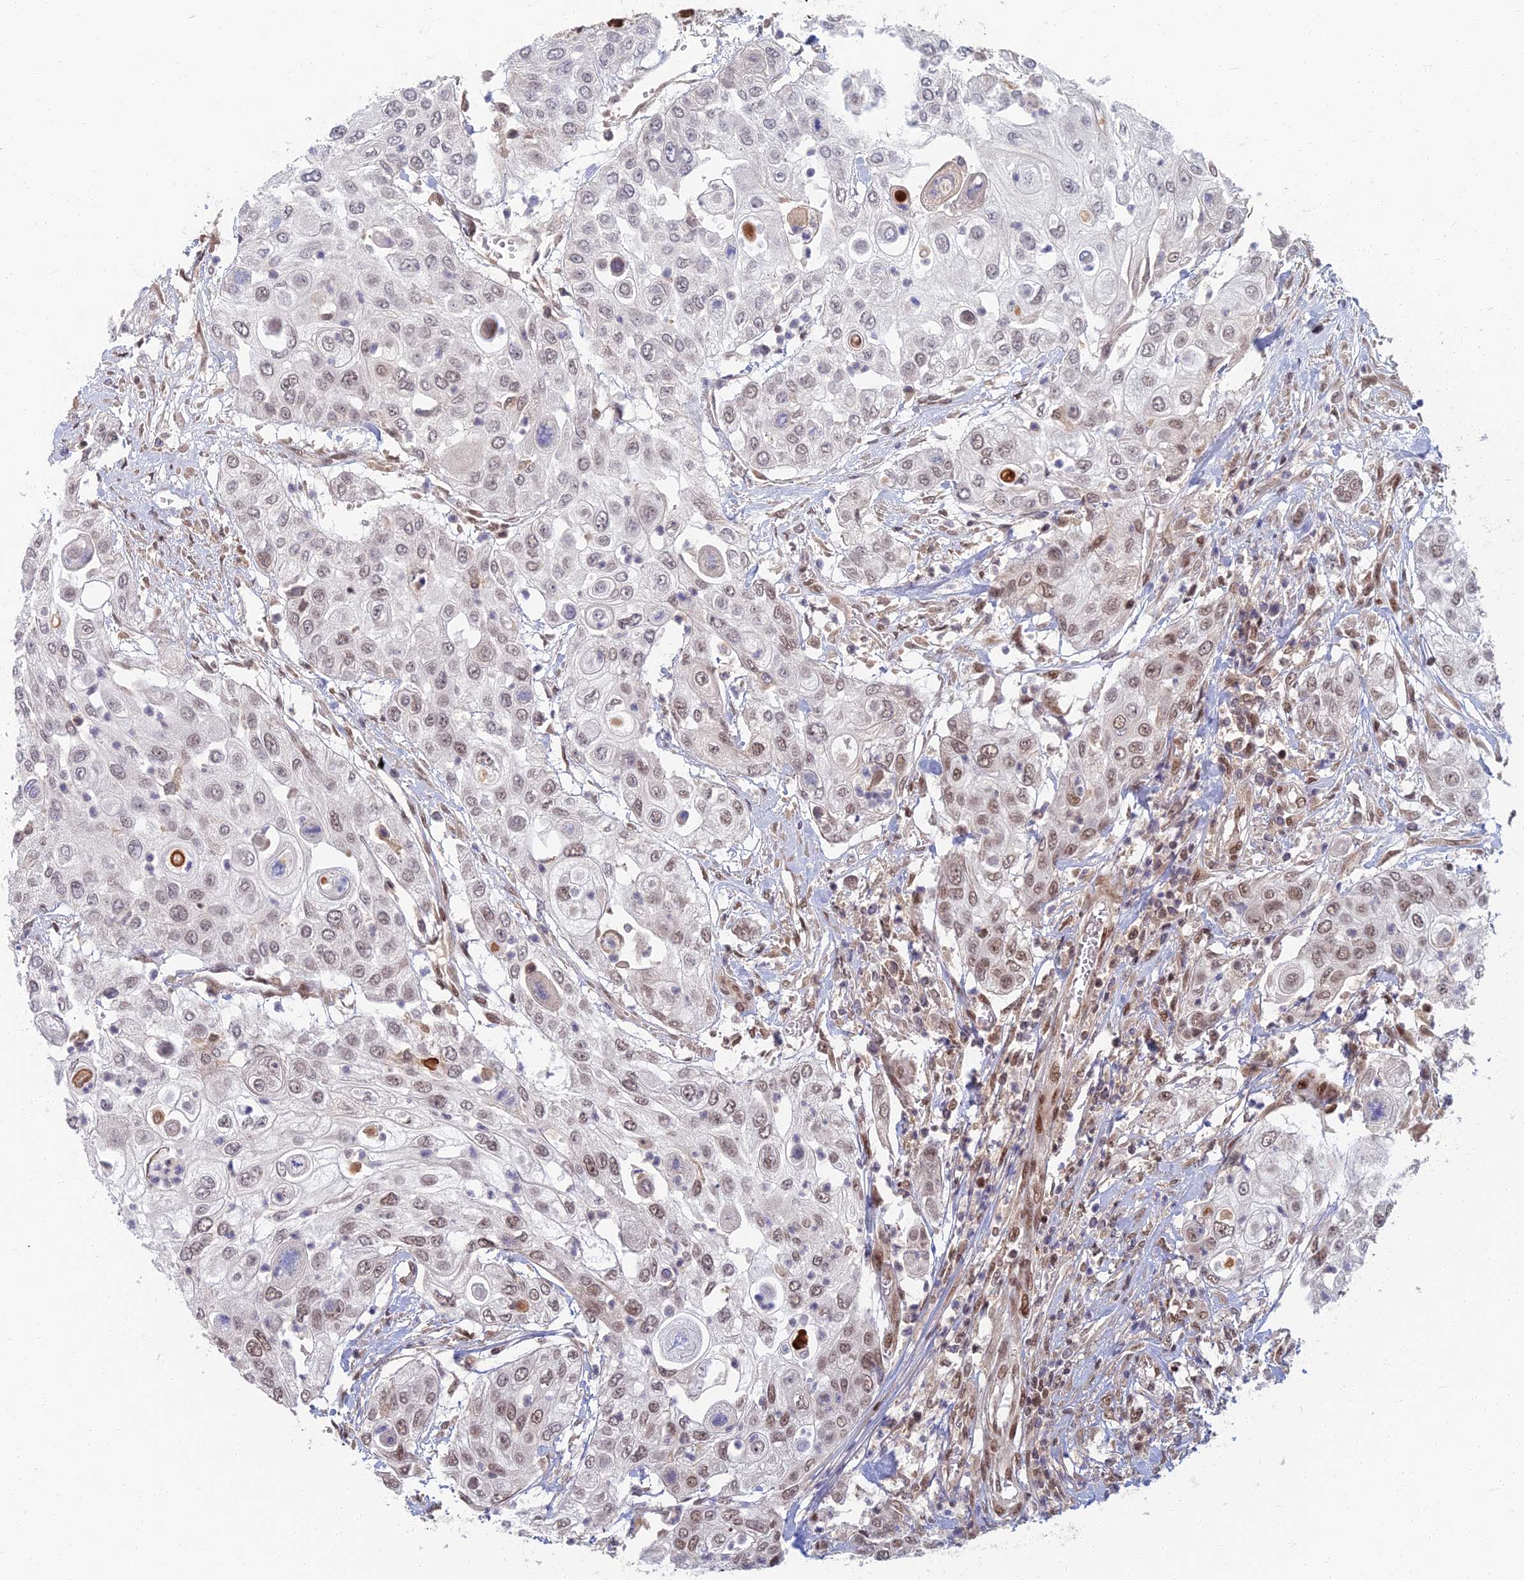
{"staining": {"intensity": "weak", "quantity": "<25%", "location": "nuclear"}, "tissue": "urothelial cancer", "cell_type": "Tumor cells", "image_type": "cancer", "snomed": [{"axis": "morphology", "description": "Urothelial carcinoma, High grade"}, {"axis": "topography", "description": "Urinary bladder"}], "caption": "High-grade urothelial carcinoma stained for a protein using IHC shows no expression tumor cells.", "gene": "TCEA2", "patient": {"sex": "female", "age": 79}}